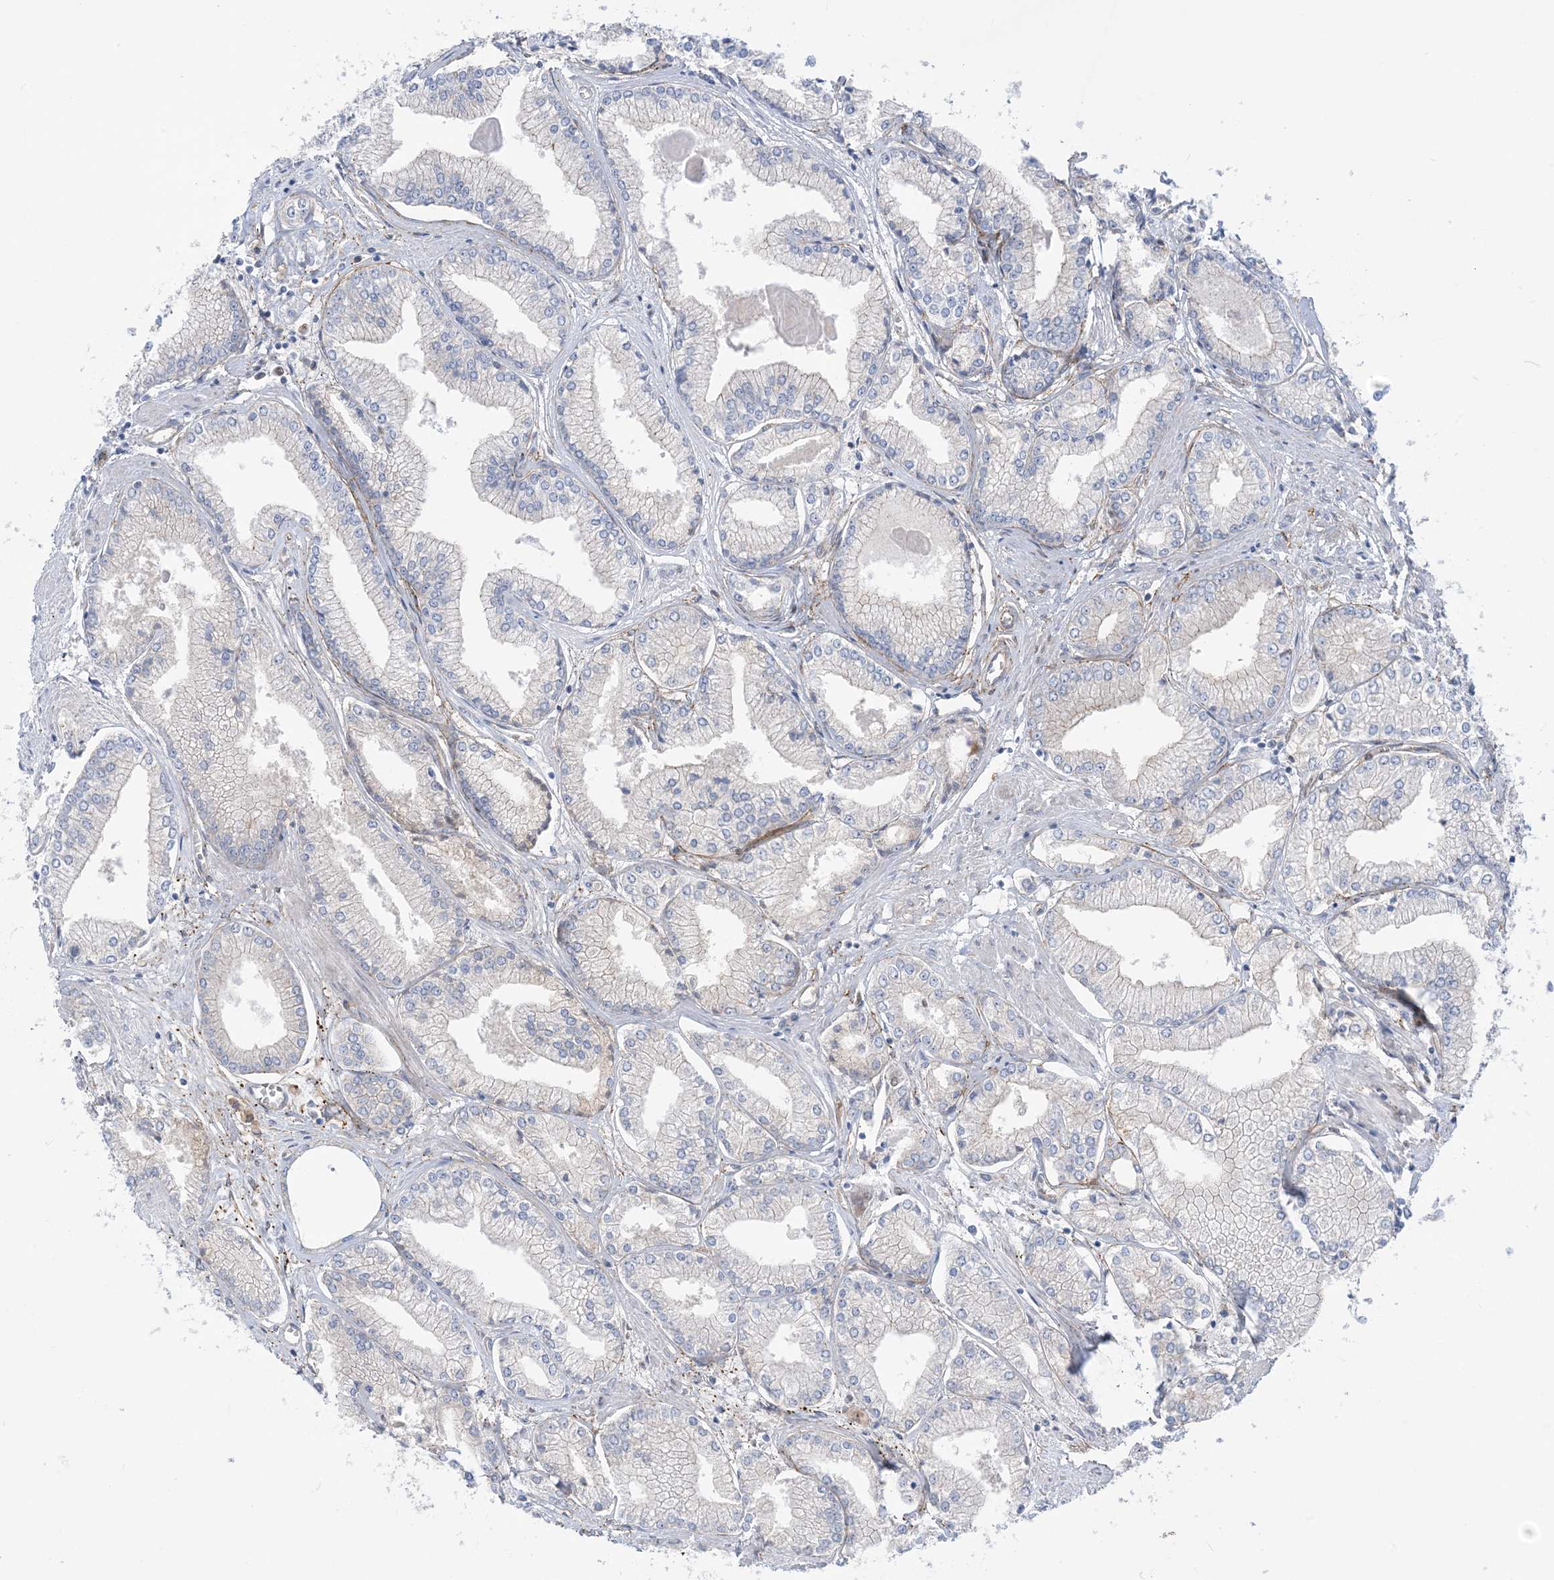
{"staining": {"intensity": "negative", "quantity": "none", "location": "none"}, "tissue": "prostate cancer", "cell_type": "Tumor cells", "image_type": "cancer", "snomed": [{"axis": "morphology", "description": "Adenocarcinoma, Low grade"}, {"axis": "topography", "description": "Prostate"}], "caption": "Tumor cells are negative for brown protein staining in prostate cancer (adenocarcinoma (low-grade)).", "gene": "MARS2", "patient": {"sex": "male", "age": 60}}